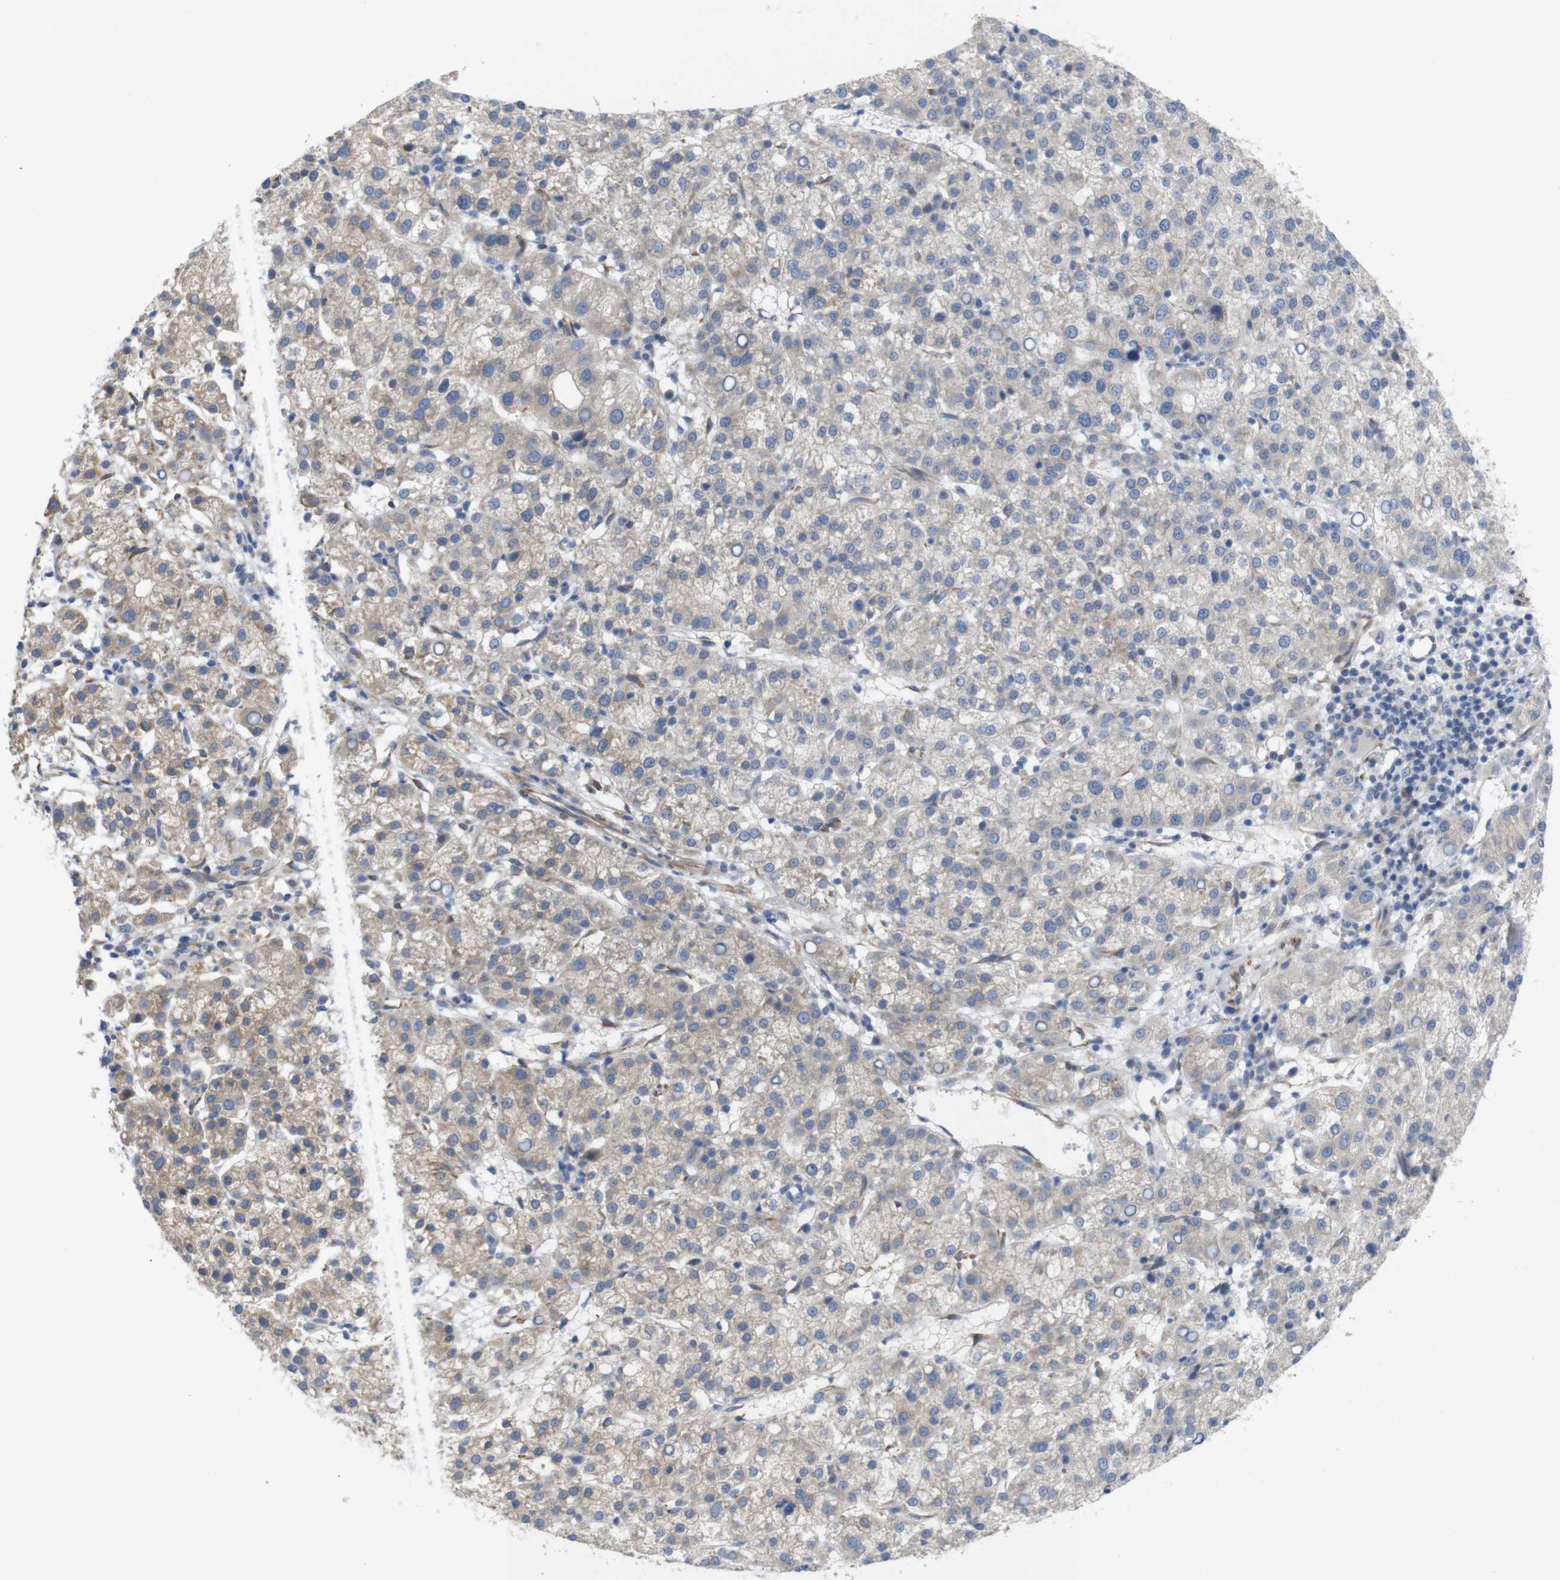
{"staining": {"intensity": "moderate", "quantity": "25%-75%", "location": "cytoplasmic/membranous"}, "tissue": "liver cancer", "cell_type": "Tumor cells", "image_type": "cancer", "snomed": [{"axis": "morphology", "description": "Carcinoma, Hepatocellular, NOS"}, {"axis": "topography", "description": "Liver"}], "caption": "Immunohistochemistry photomicrograph of neoplastic tissue: human liver hepatocellular carcinoma stained using immunohistochemistry displays medium levels of moderate protein expression localized specifically in the cytoplasmic/membranous of tumor cells, appearing as a cytoplasmic/membranous brown color.", "gene": "PCNX2", "patient": {"sex": "female", "age": 58}}